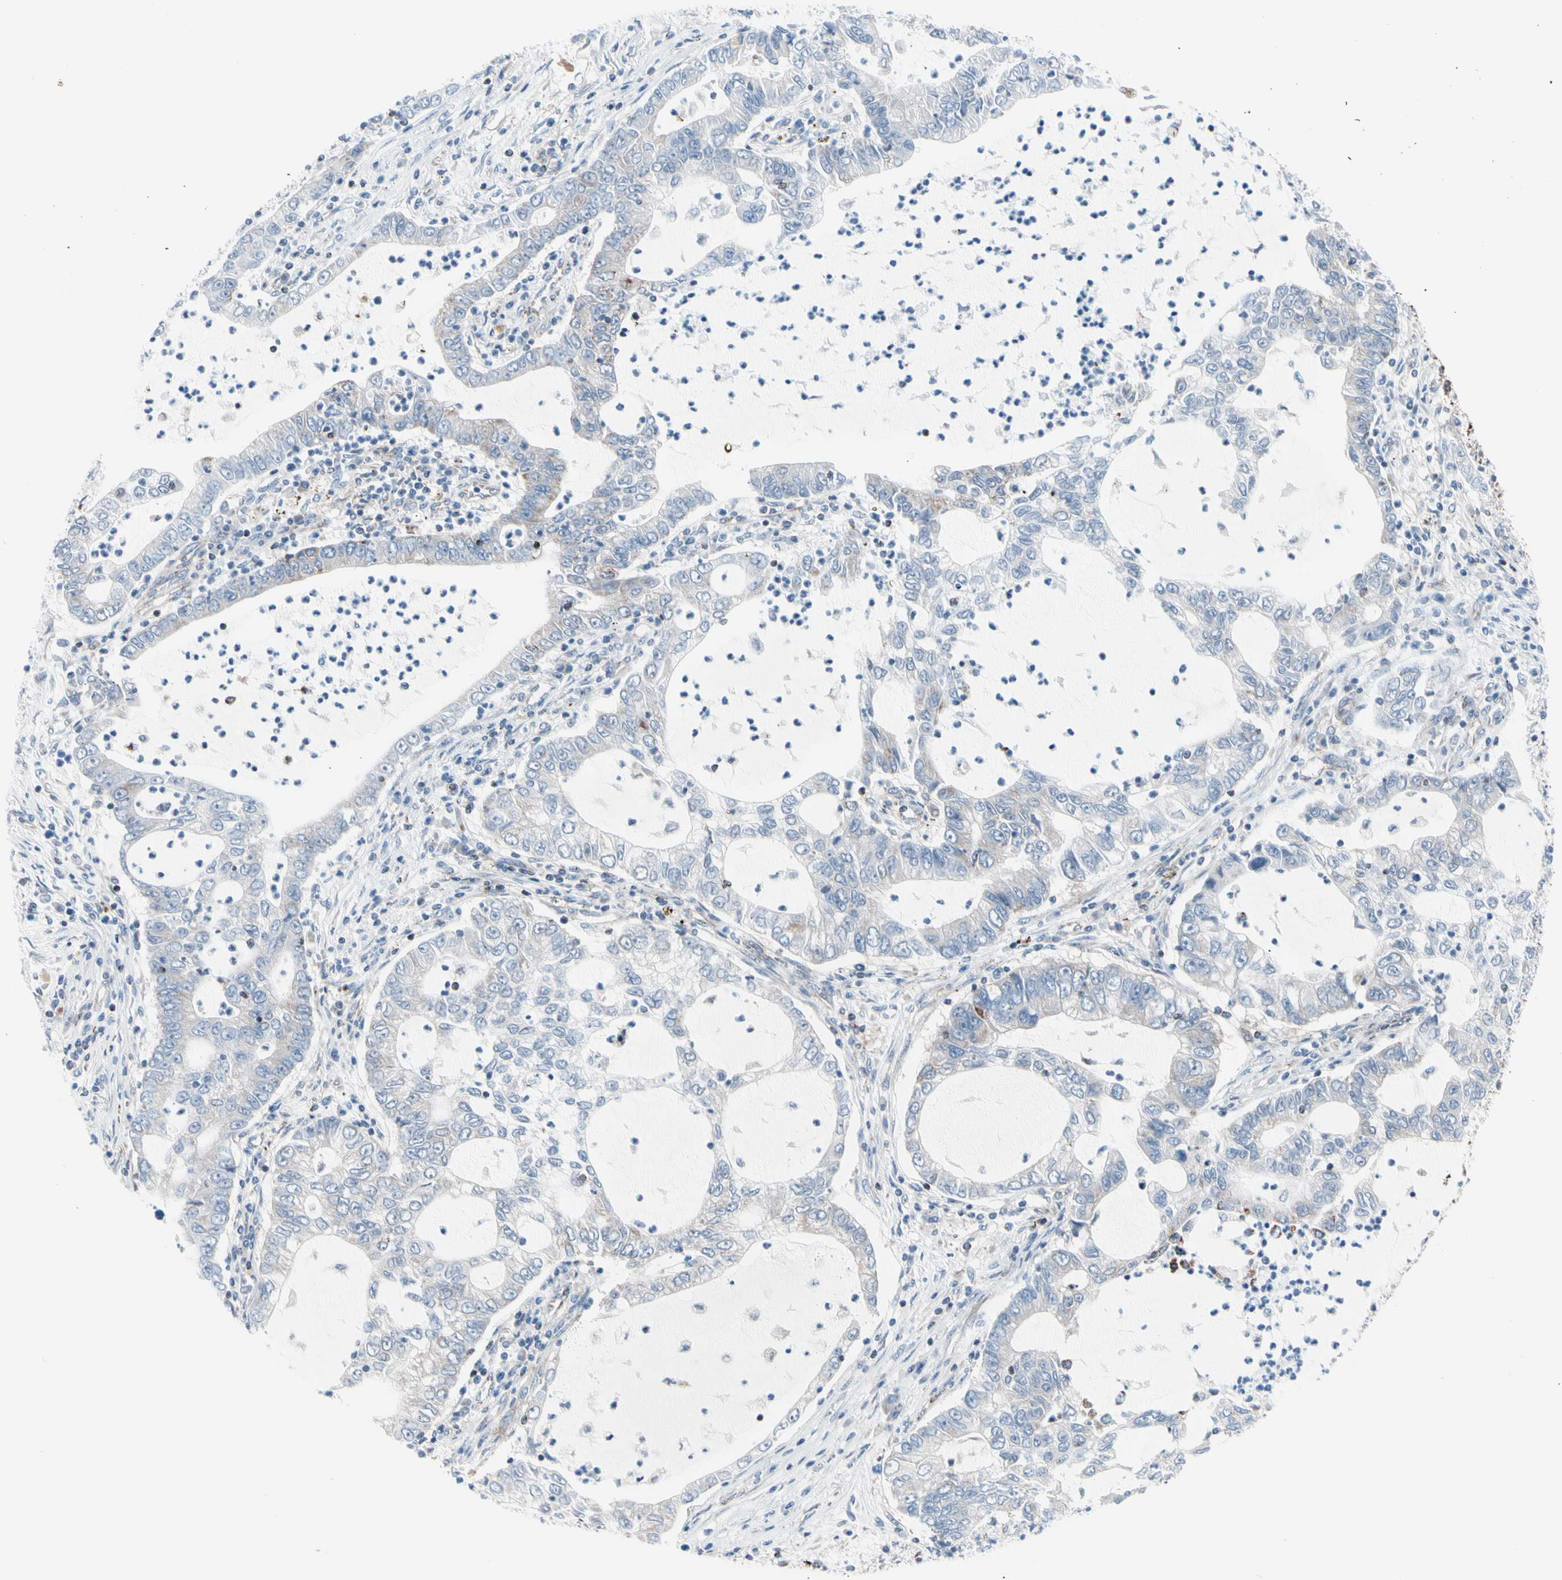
{"staining": {"intensity": "weak", "quantity": "<25%", "location": "cytoplasmic/membranous"}, "tissue": "lung cancer", "cell_type": "Tumor cells", "image_type": "cancer", "snomed": [{"axis": "morphology", "description": "Adenocarcinoma, NOS"}, {"axis": "topography", "description": "Lung"}], "caption": "This is an immunohistochemistry (IHC) photomicrograph of adenocarcinoma (lung). There is no staining in tumor cells.", "gene": "HK1", "patient": {"sex": "female", "age": 51}}